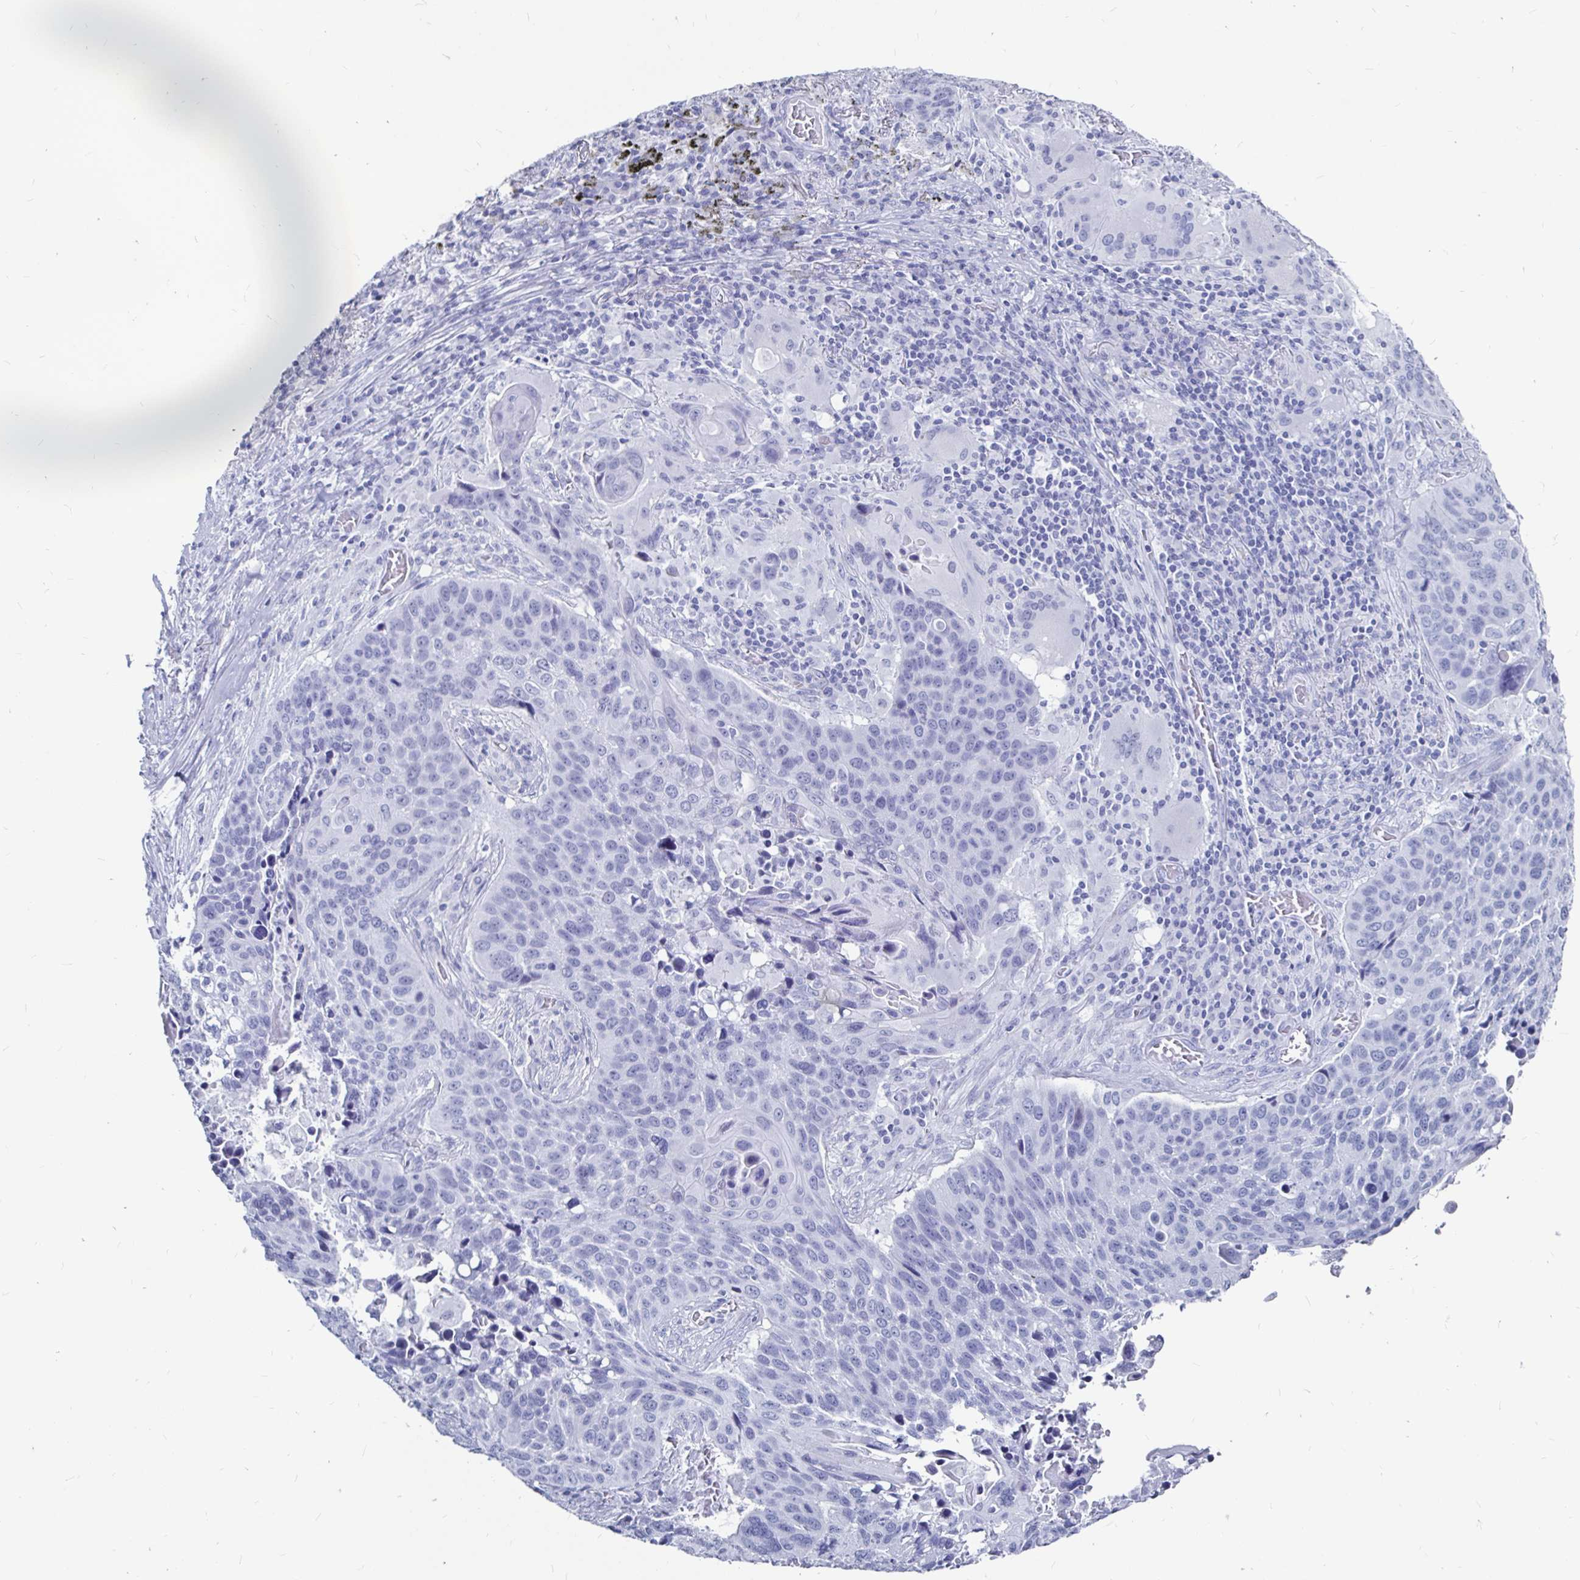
{"staining": {"intensity": "negative", "quantity": "none", "location": "none"}, "tissue": "lung cancer", "cell_type": "Tumor cells", "image_type": "cancer", "snomed": [{"axis": "morphology", "description": "Squamous cell carcinoma, NOS"}, {"axis": "topography", "description": "Lung"}], "caption": "High power microscopy photomicrograph of an immunohistochemistry image of lung squamous cell carcinoma, revealing no significant expression in tumor cells.", "gene": "LUZP4", "patient": {"sex": "male", "age": 68}}